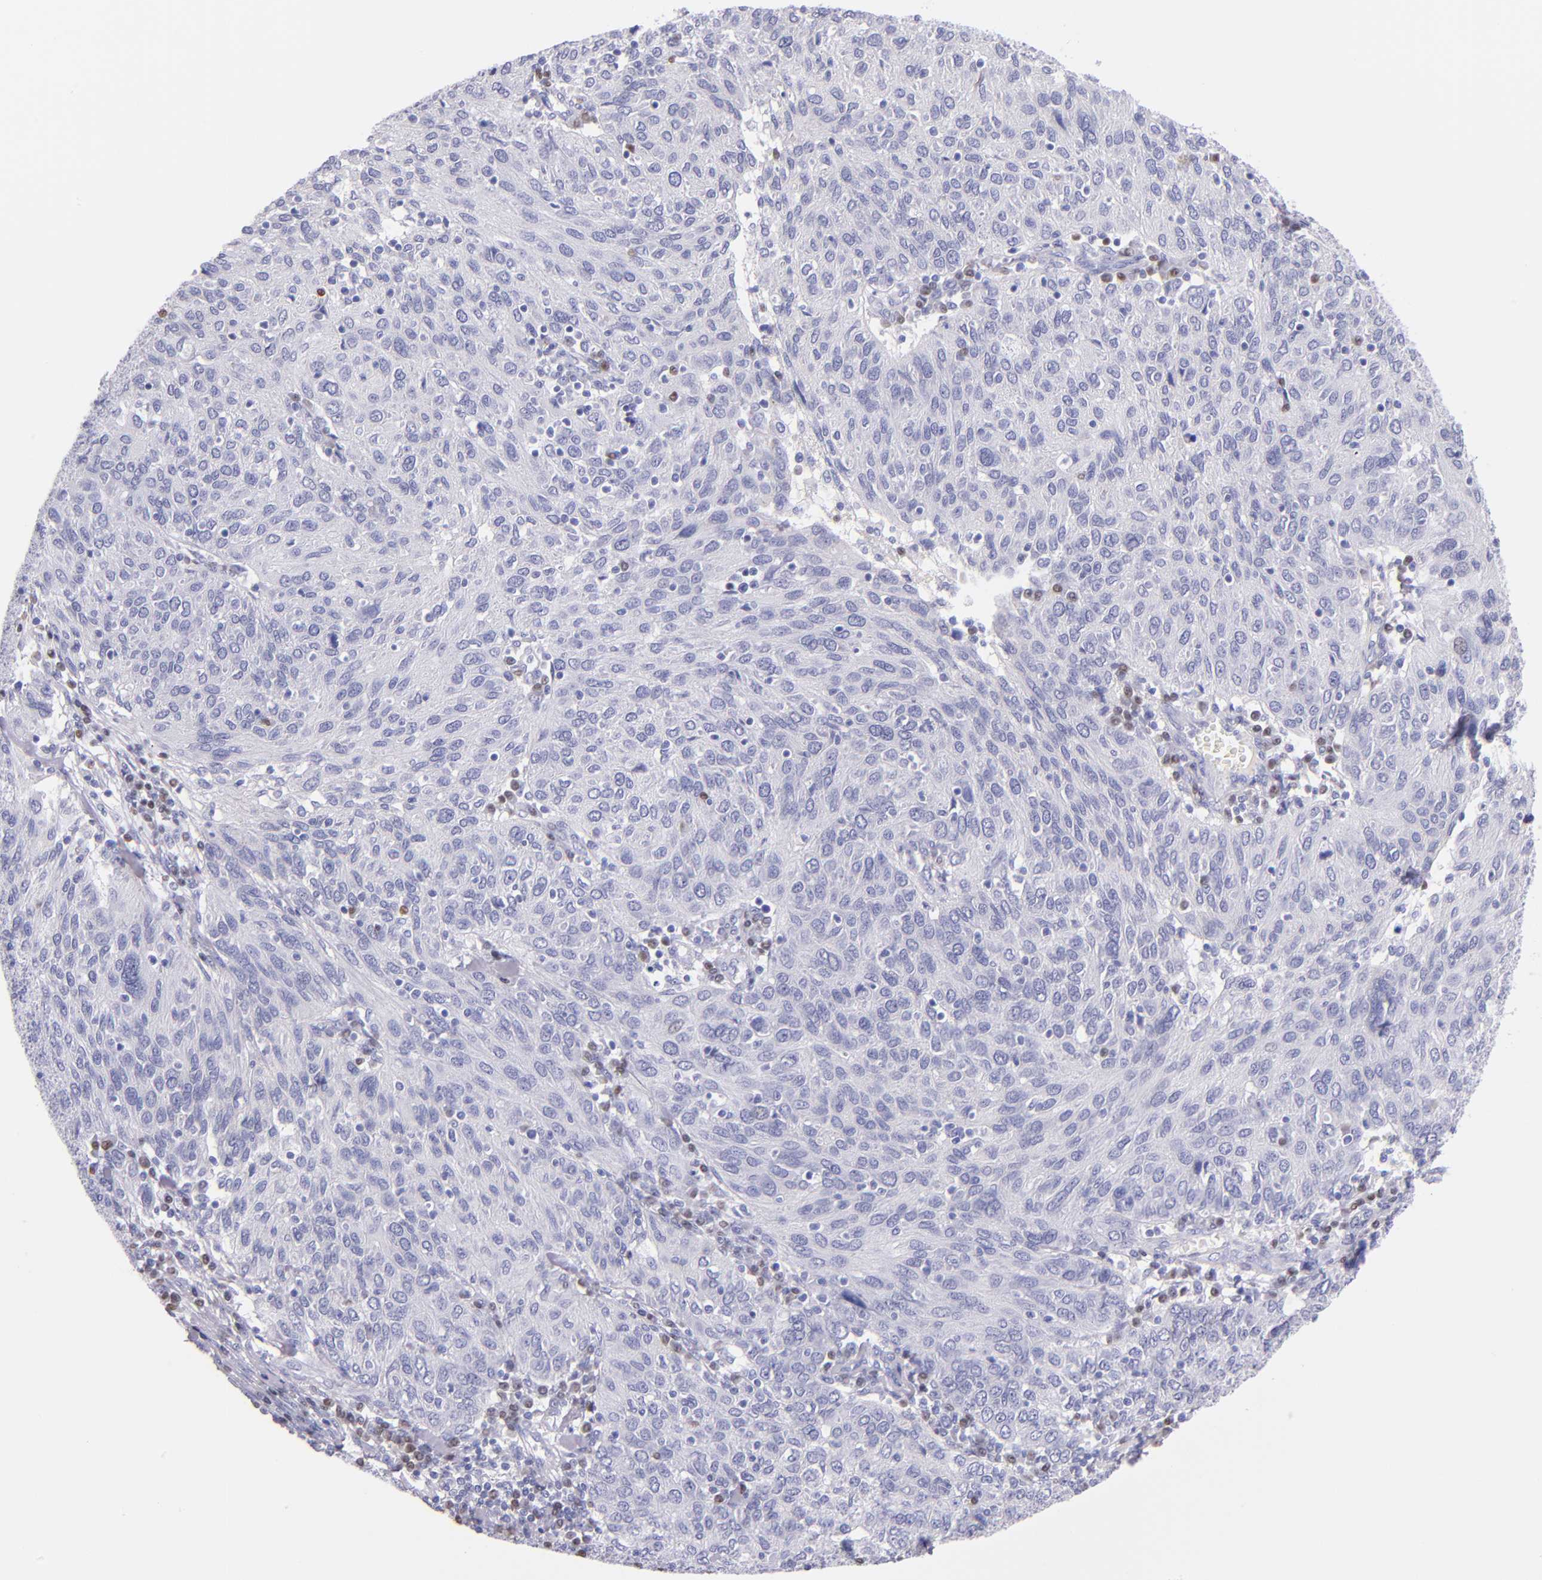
{"staining": {"intensity": "negative", "quantity": "none", "location": "none"}, "tissue": "ovarian cancer", "cell_type": "Tumor cells", "image_type": "cancer", "snomed": [{"axis": "morphology", "description": "Carcinoma, endometroid"}, {"axis": "topography", "description": "Ovary"}], "caption": "Ovarian cancer (endometroid carcinoma) stained for a protein using immunohistochemistry displays no expression tumor cells.", "gene": "IRF4", "patient": {"sex": "female", "age": 50}}